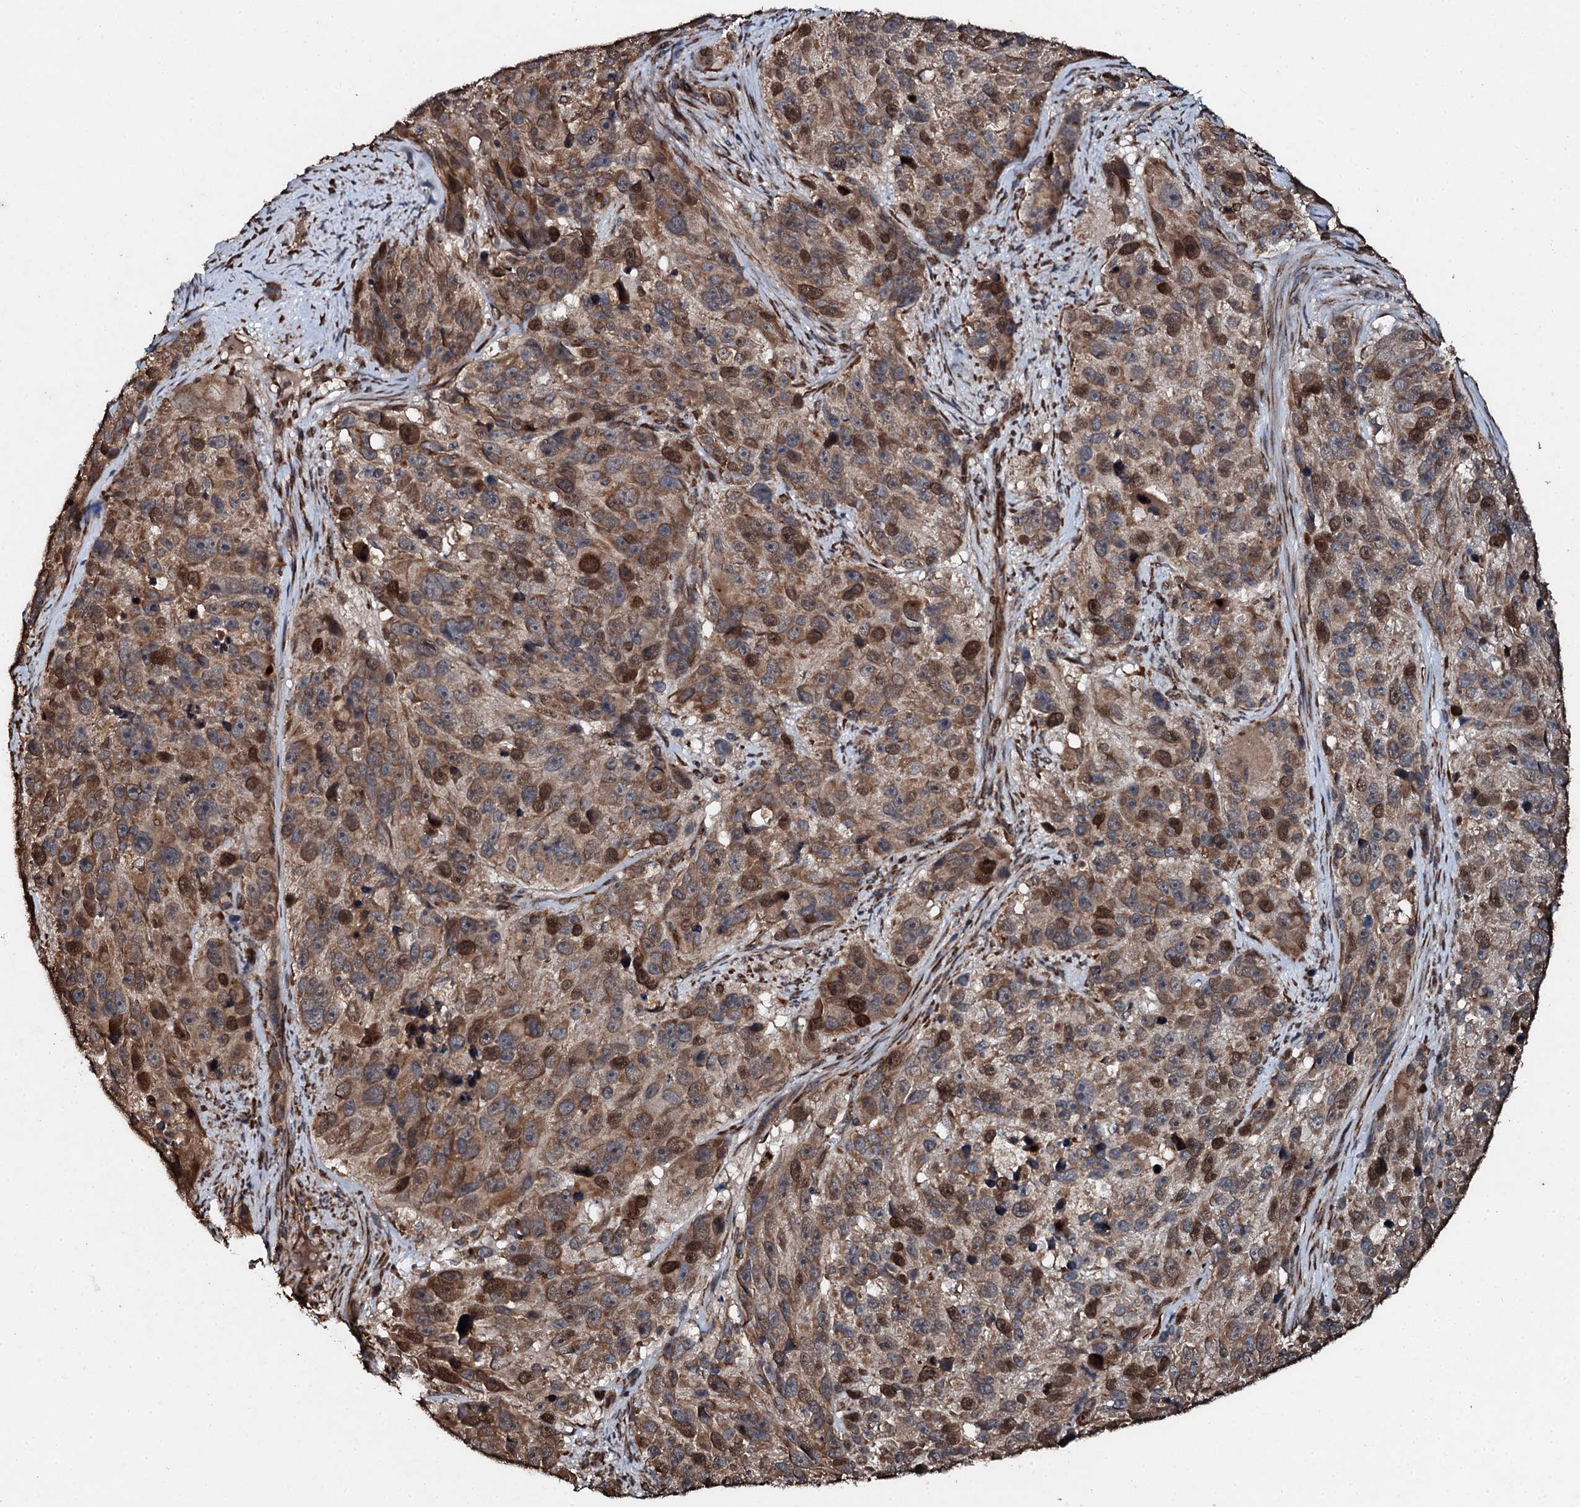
{"staining": {"intensity": "moderate", "quantity": ">75%", "location": "cytoplasmic/membranous,nuclear"}, "tissue": "melanoma", "cell_type": "Tumor cells", "image_type": "cancer", "snomed": [{"axis": "morphology", "description": "Malignant melanoma, NOS"}, {"axis": "topography", "description": "Skin"}], "caption": "Immunohistochemistry of human malignant melanoma displays medium levels of moderate cytoplasmic/membranous and nuclear expression in about >75% of tumor cells.", "gene": "ADAMTS10", "patient": {"sex": "male", "age": 84}}